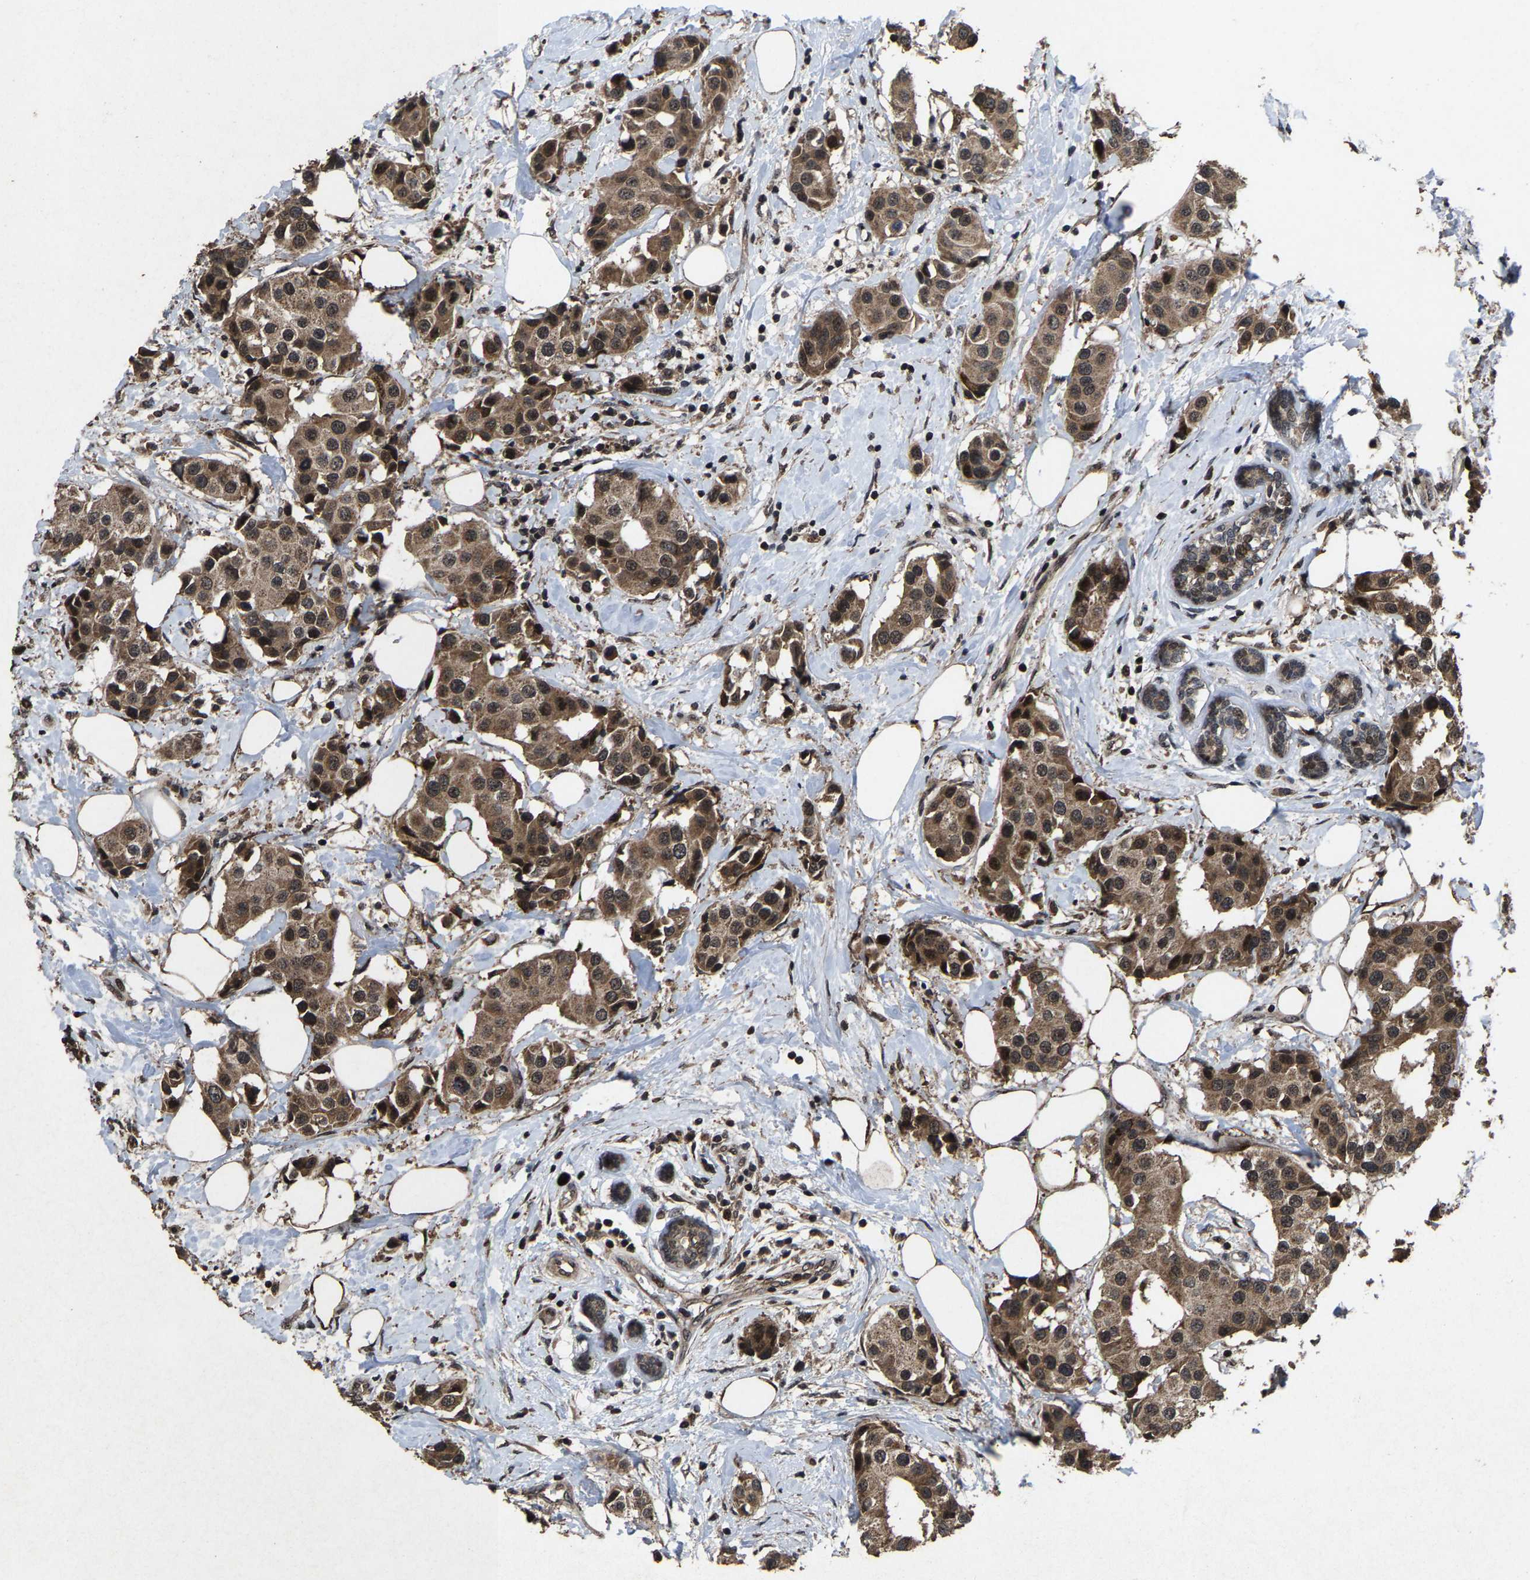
{"staining": {"intensity": "moderate", "quantity": ">75%", "location": "cytoplasmic/membranous,nuclear"}, "tissue": "breast cancer", "cell_type": "Tumor cells", "image_type": "cancer", "snomed": [{"axis": "morphology", "description": "Normal tissue, NOS"}, {"axis": "morphology", "description": "Duct carcinoma"}, {"axis": "topography", "description": "Breast"}], "caption": "Moderate cytoplasmic/membranous and nuclear staining for a protein is identified in about >75% of tumor cells of infiltrating ductal carcinoma (breast) using immunohistochemistry.", "gene": "HAUS6", "patient": {"sex": "female", "age": 39}}